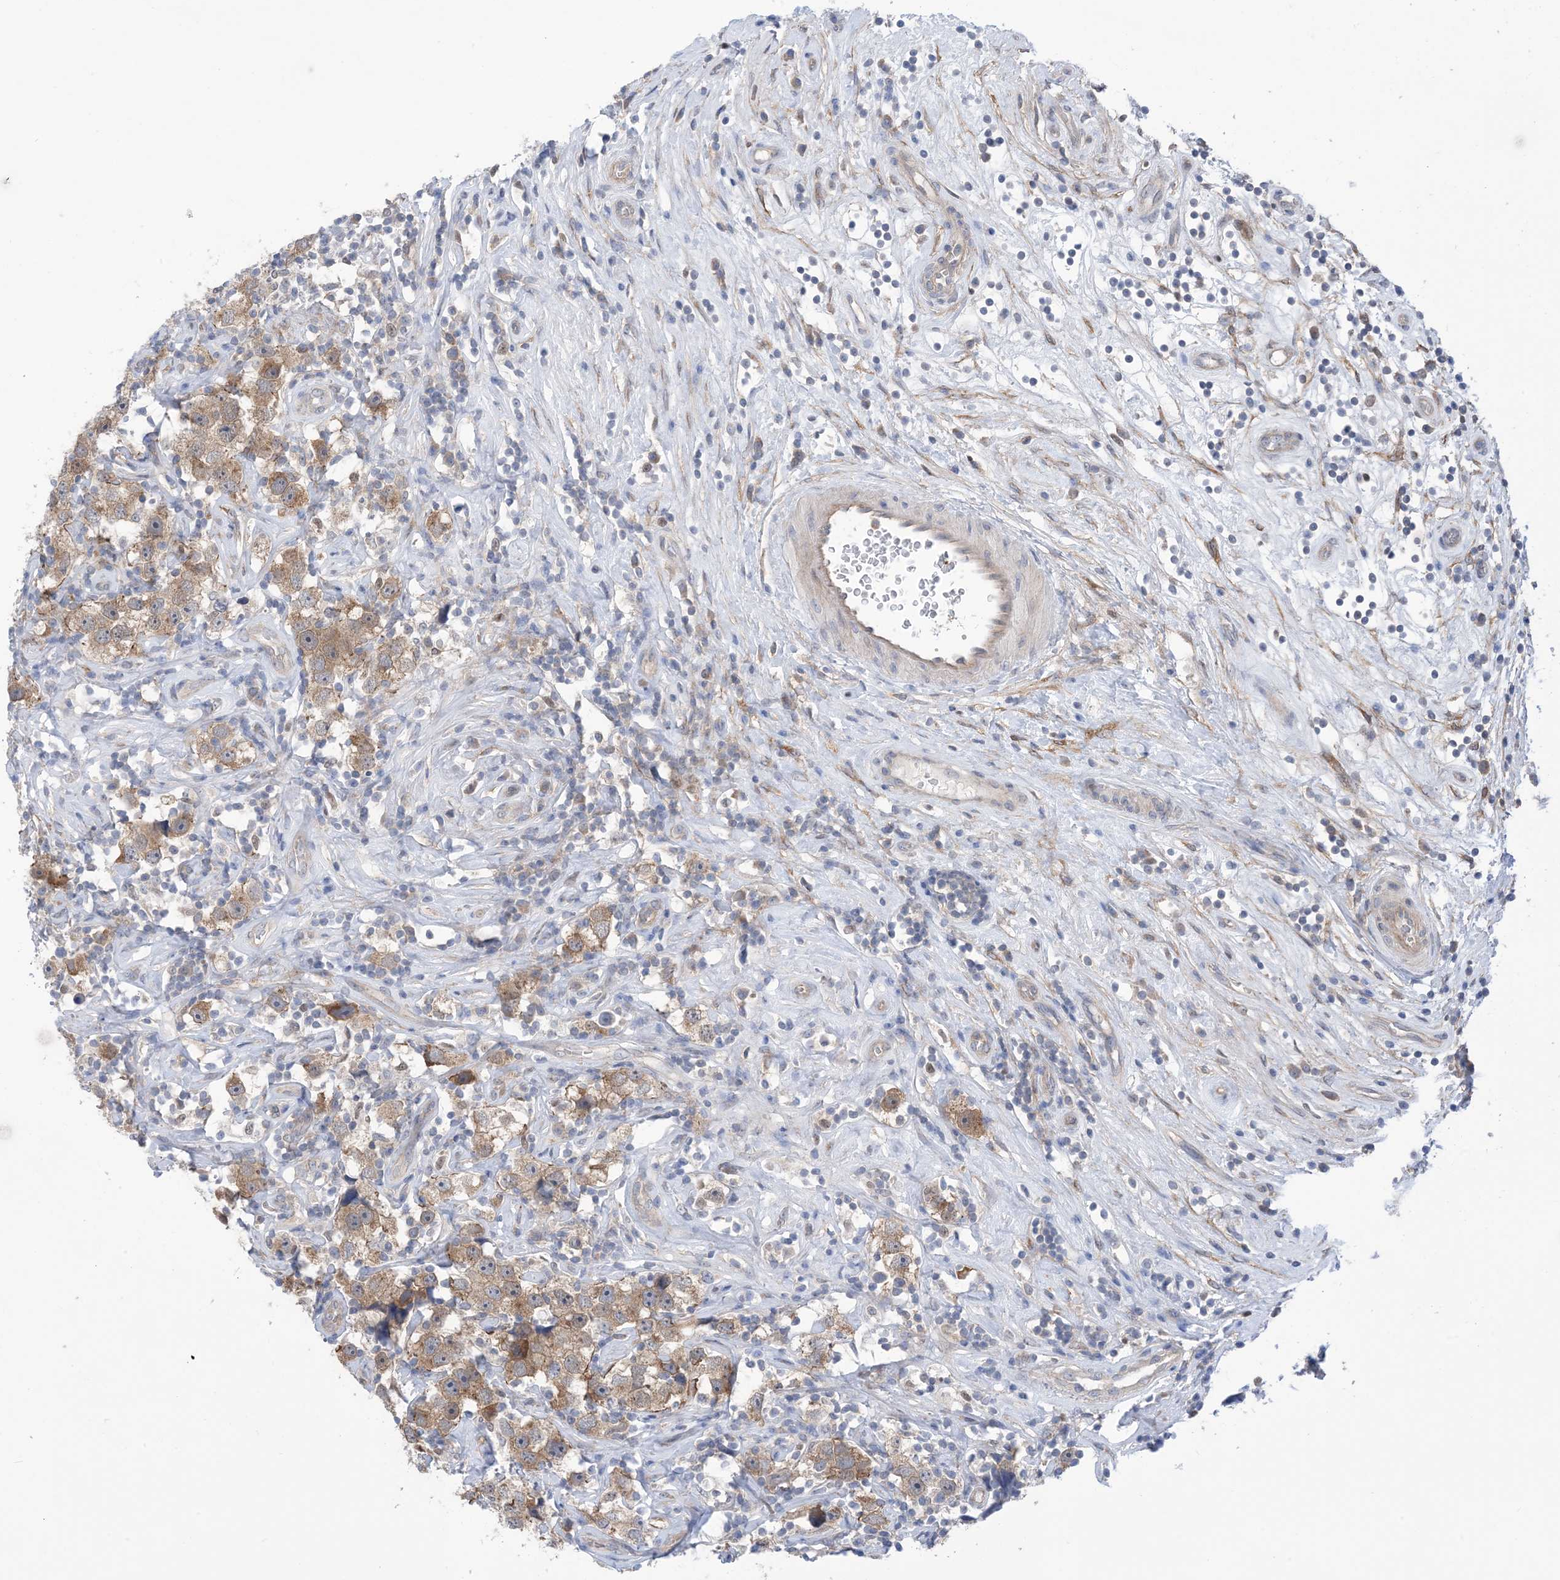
{"staining": {"intensity": "moderate", "quantity": ">75%", "location": "cytoplasmic/membranous"}, "tissue": "testis cancer", "cell_type": "Tumor cells", "image_type": "cancer", "snomed": [{"axis": "morphology", "description": "Seminoma, NOS"}, {"axis": "topography", "description": "Testis"}], "caption": "Immunohistochemistry (IHC) of human testis cancer demonstrates medium levels of moderate cytoplasmic/membranous staining in about >75% of tumor cells. The protein is shown in brown color, while the nuclei are stained blue.", "gene": "EHBP1", "patient": {"sex": "male", "age": 49}}